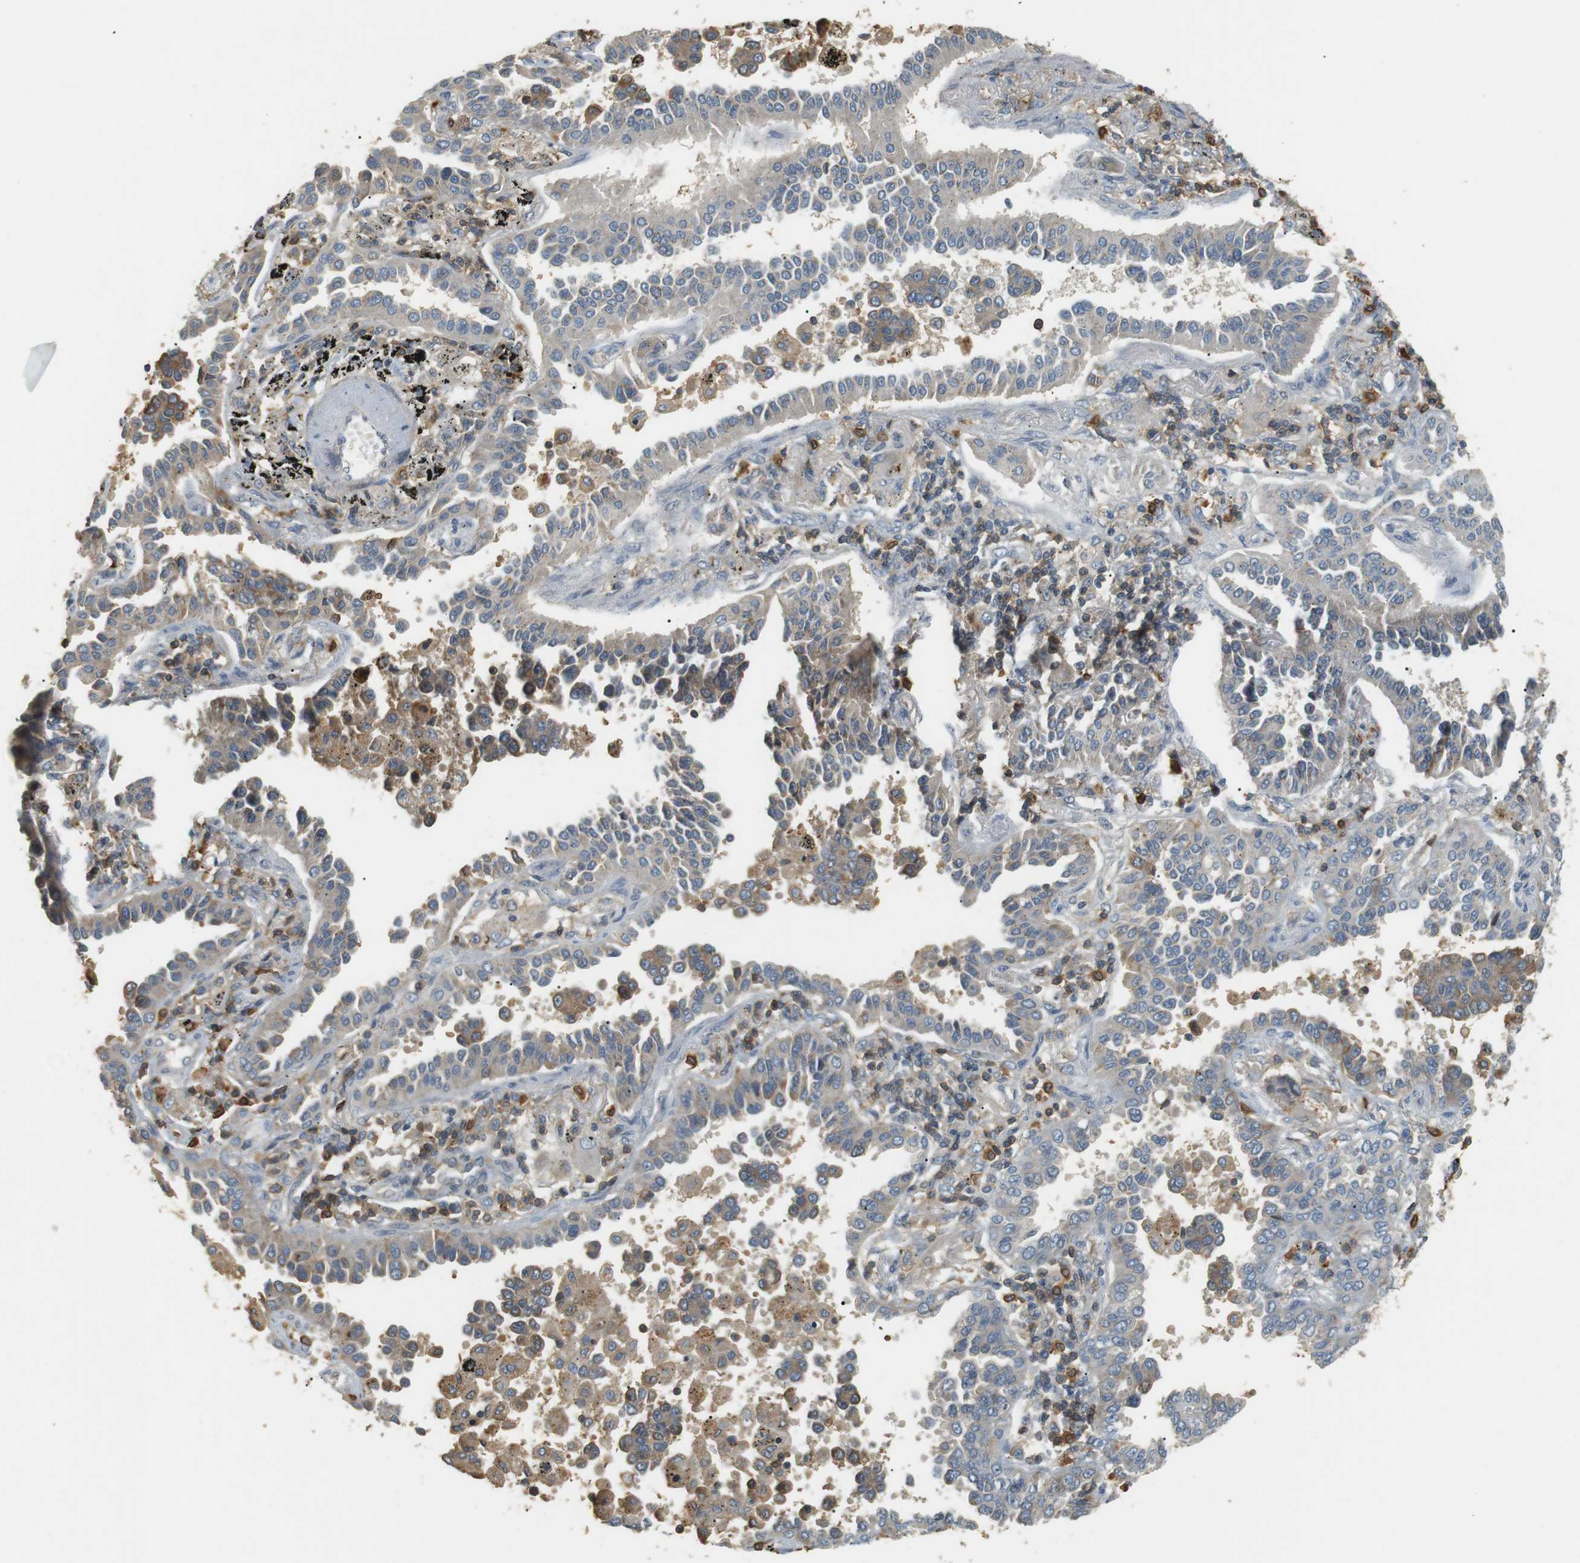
{"staining": {"intensity": "negative", "quantity": "none", "location": "none"}, "tissue": "lung cancer", "cell_type": "Tumor cells", "image_type": "cancer", "snomed": [{"axis": "morphology", "description": "Normal tissue, NOS"}, {"axis": "morphology", "description": "Adenocarcinoma, NOS"}, {"axis": "topography", "description": "Lung"}], "caption": "Immunohistochemical staining of adenocarcinoma (lung) shows no significant staining in tumor cells.", "gene": "P2RY1", "patient": {"sex": "male", "age": 59}}